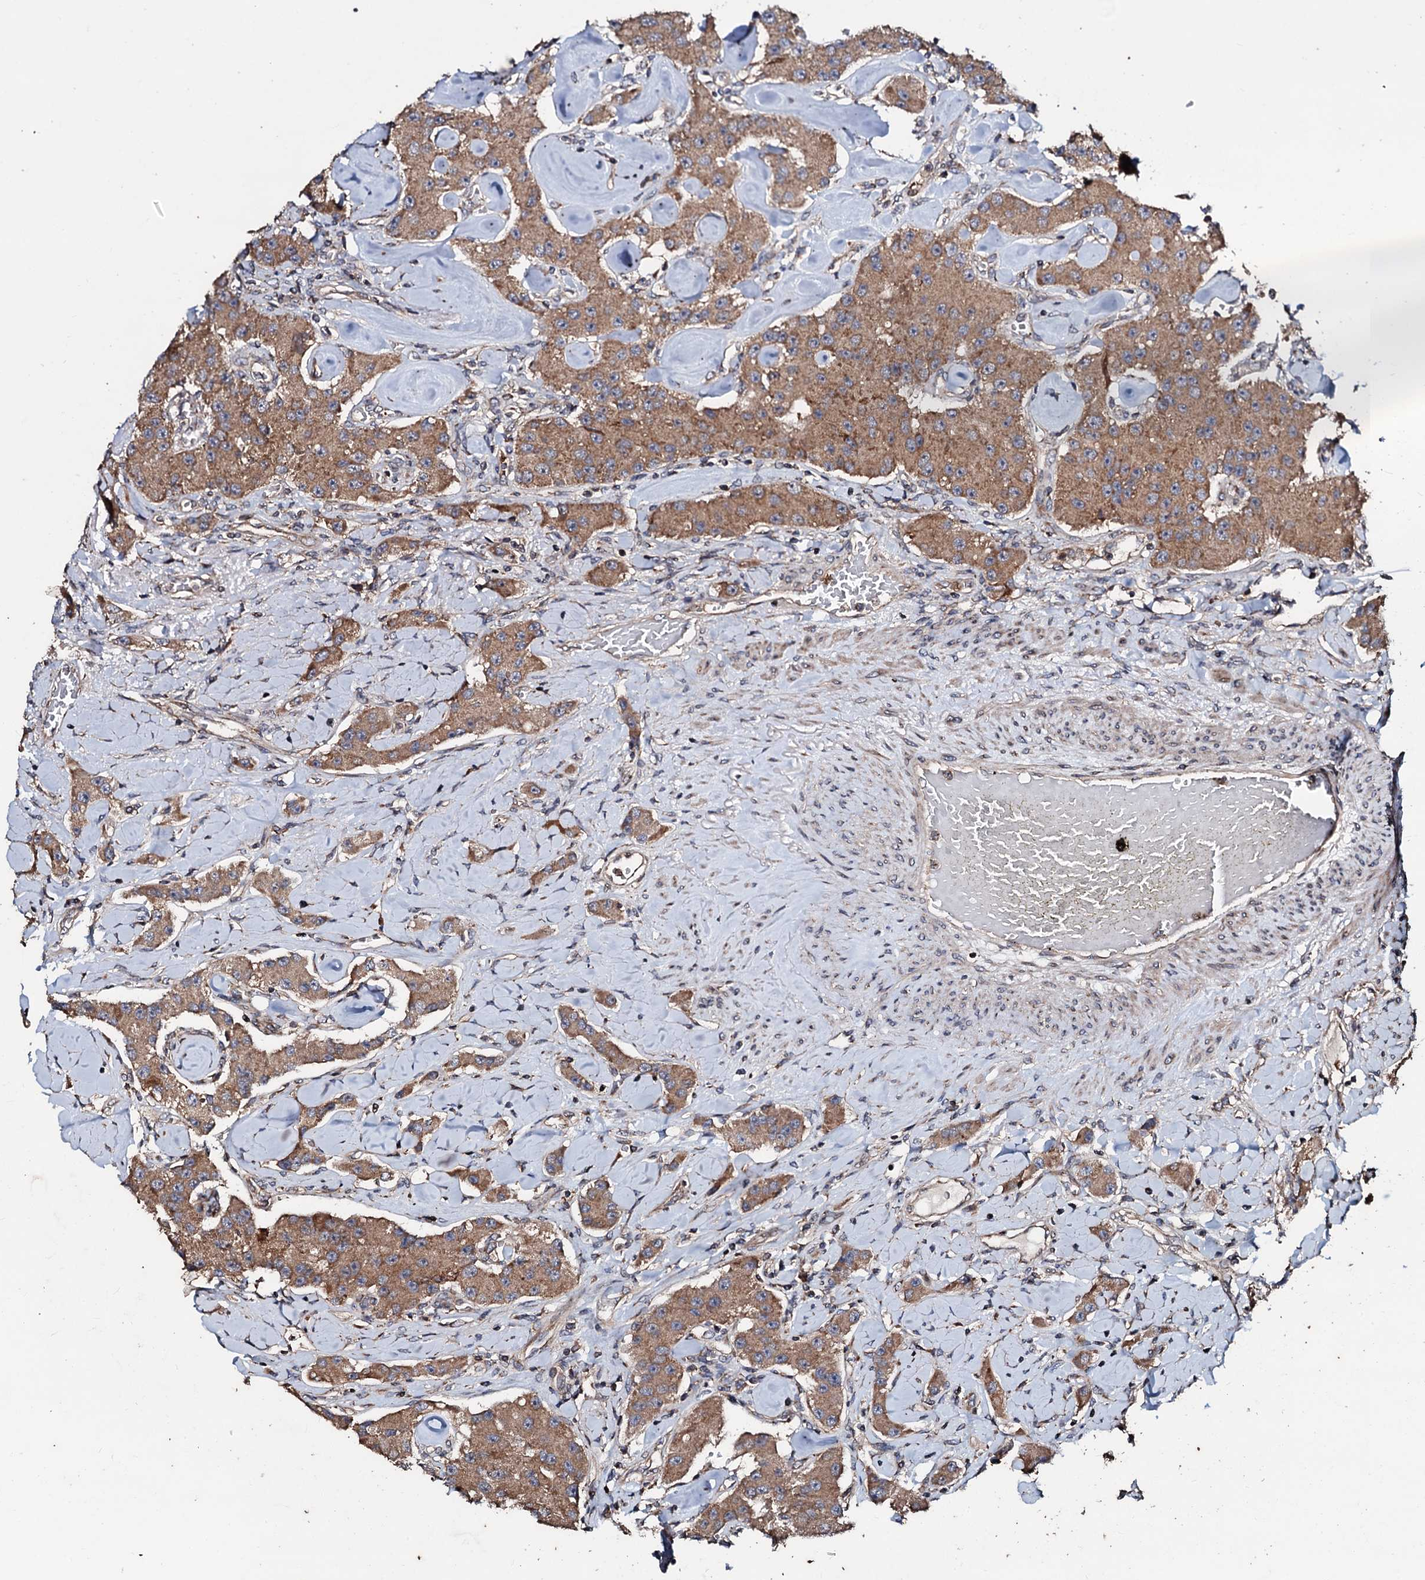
{"staining": {"intensity": "moderate", "quantity": ">75%", "location": "cytoplasmic/membranous"}, "tissue": "carcinoid", "cell_type": "Tumor cells", "image_type": "cancer", "snomed": [{"axis": "morphology", "description": "Carcinoid, malignant, NOS"}, {"axis": "topography", "description": "Pancreas"}], "caption": "Carcinoid (malignant) stained with IHC shows moderate cytoplasmic/membranous expression in approximately >75% of tumor cells.", "gene": "SDHAF2", "patient": {"sex": "male", "age": 41}}